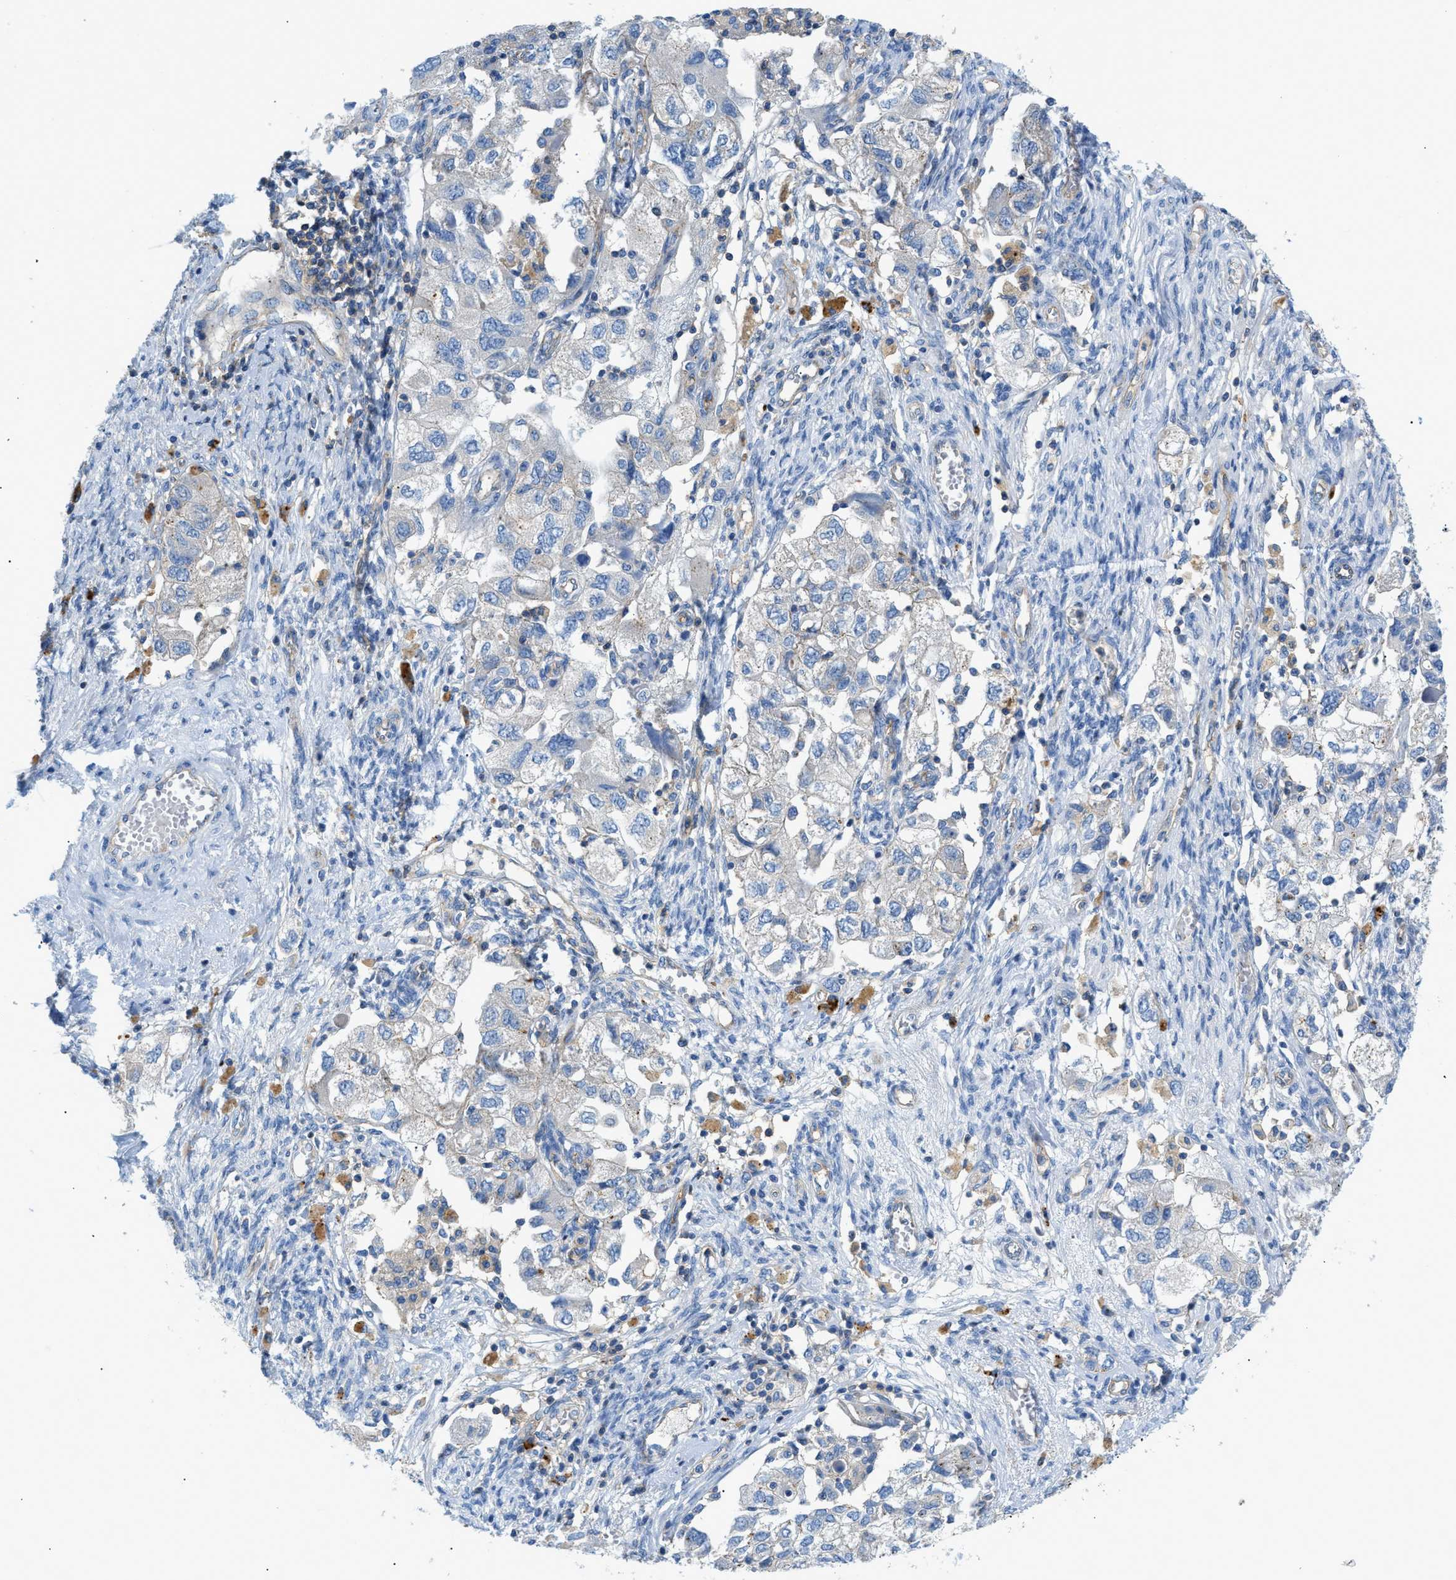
{"staining": {"intensity": "weak", "quantity": "<25%", "location": "cytoplasmic/membranous"}, "tissue": "ovarian cancer", "cell_type": "Tumor cells", "image_type": "cancer", "snomed": [{"axis": "morphology", "description": "Carcinoma, NOS"}, {"axis": "morphology", "description": "Cystadenocarcinoma, serous, NOS"}, {"axis": "topography", "description": "Ovary"}], "caption": "Immunohistochemistry (IHC) image of ovarian cancer stained for a protein (brown), which demonstrates no positivity in tumor cells. (DAB (3,3'-diaminobenzidine) immunohistochemistry visualized using brightfield microscopy, high magnification).", "gene": "ORAI1", "patient": {"sex": "female", "age": 69}}